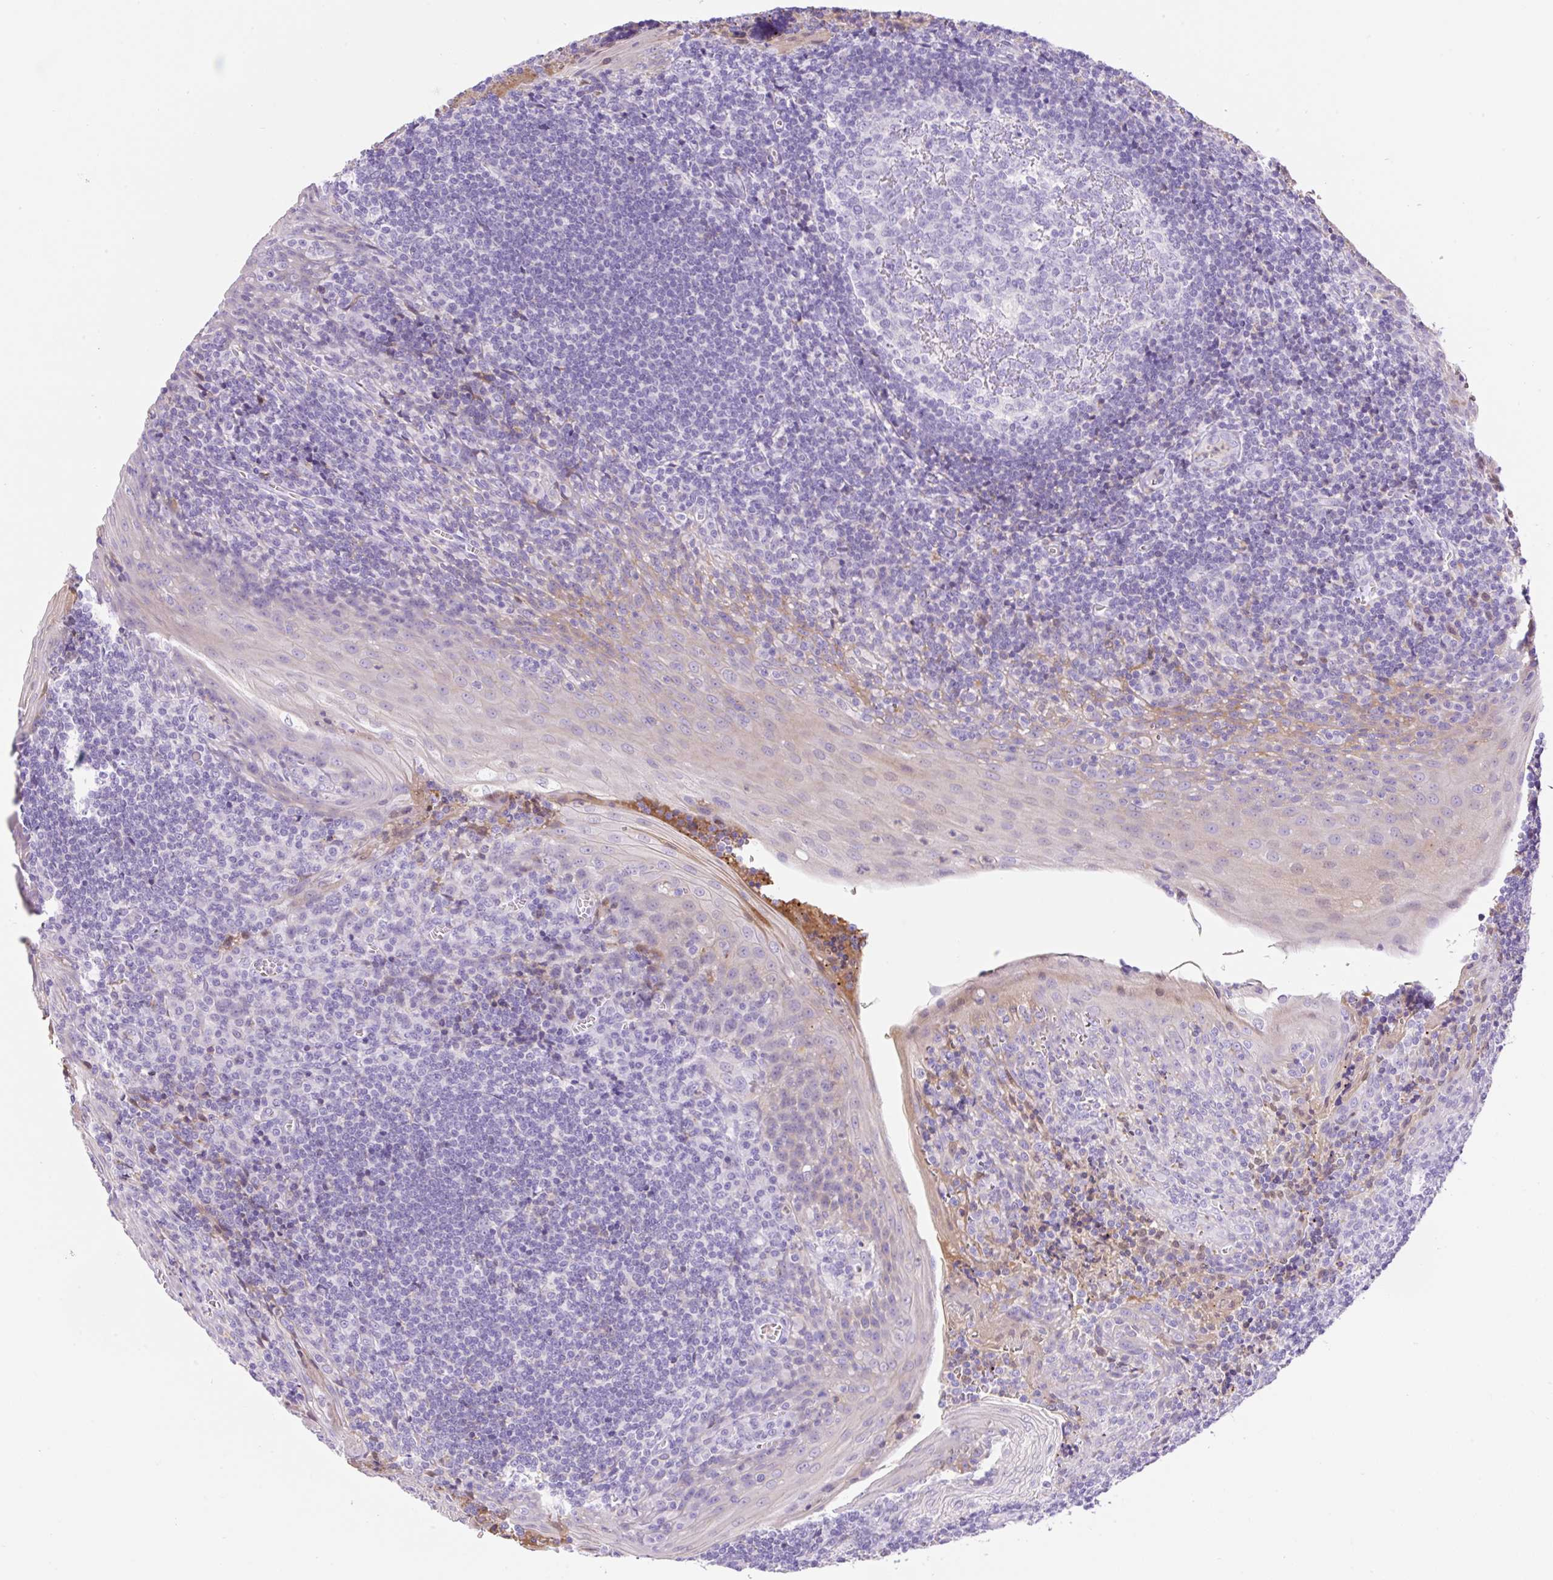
{"staining": {"intensity": "negative", "quantity": "none", "location": "none"}, "tissue": "tonsil", "cell_type": "Germinal center cells", "image_type": "normal", "snomed": [{"axis": "morphology", "description": "Normal tissue, NOS"}, {"axis": "topography", "description": "Tonsil"}], "caption": "Immunohistochemistry (IHC) of normal human tonsil shows no positivity in germinal center cells.", "gene": "TDRD15", "patient": {"sex": "male", "age": 27}}